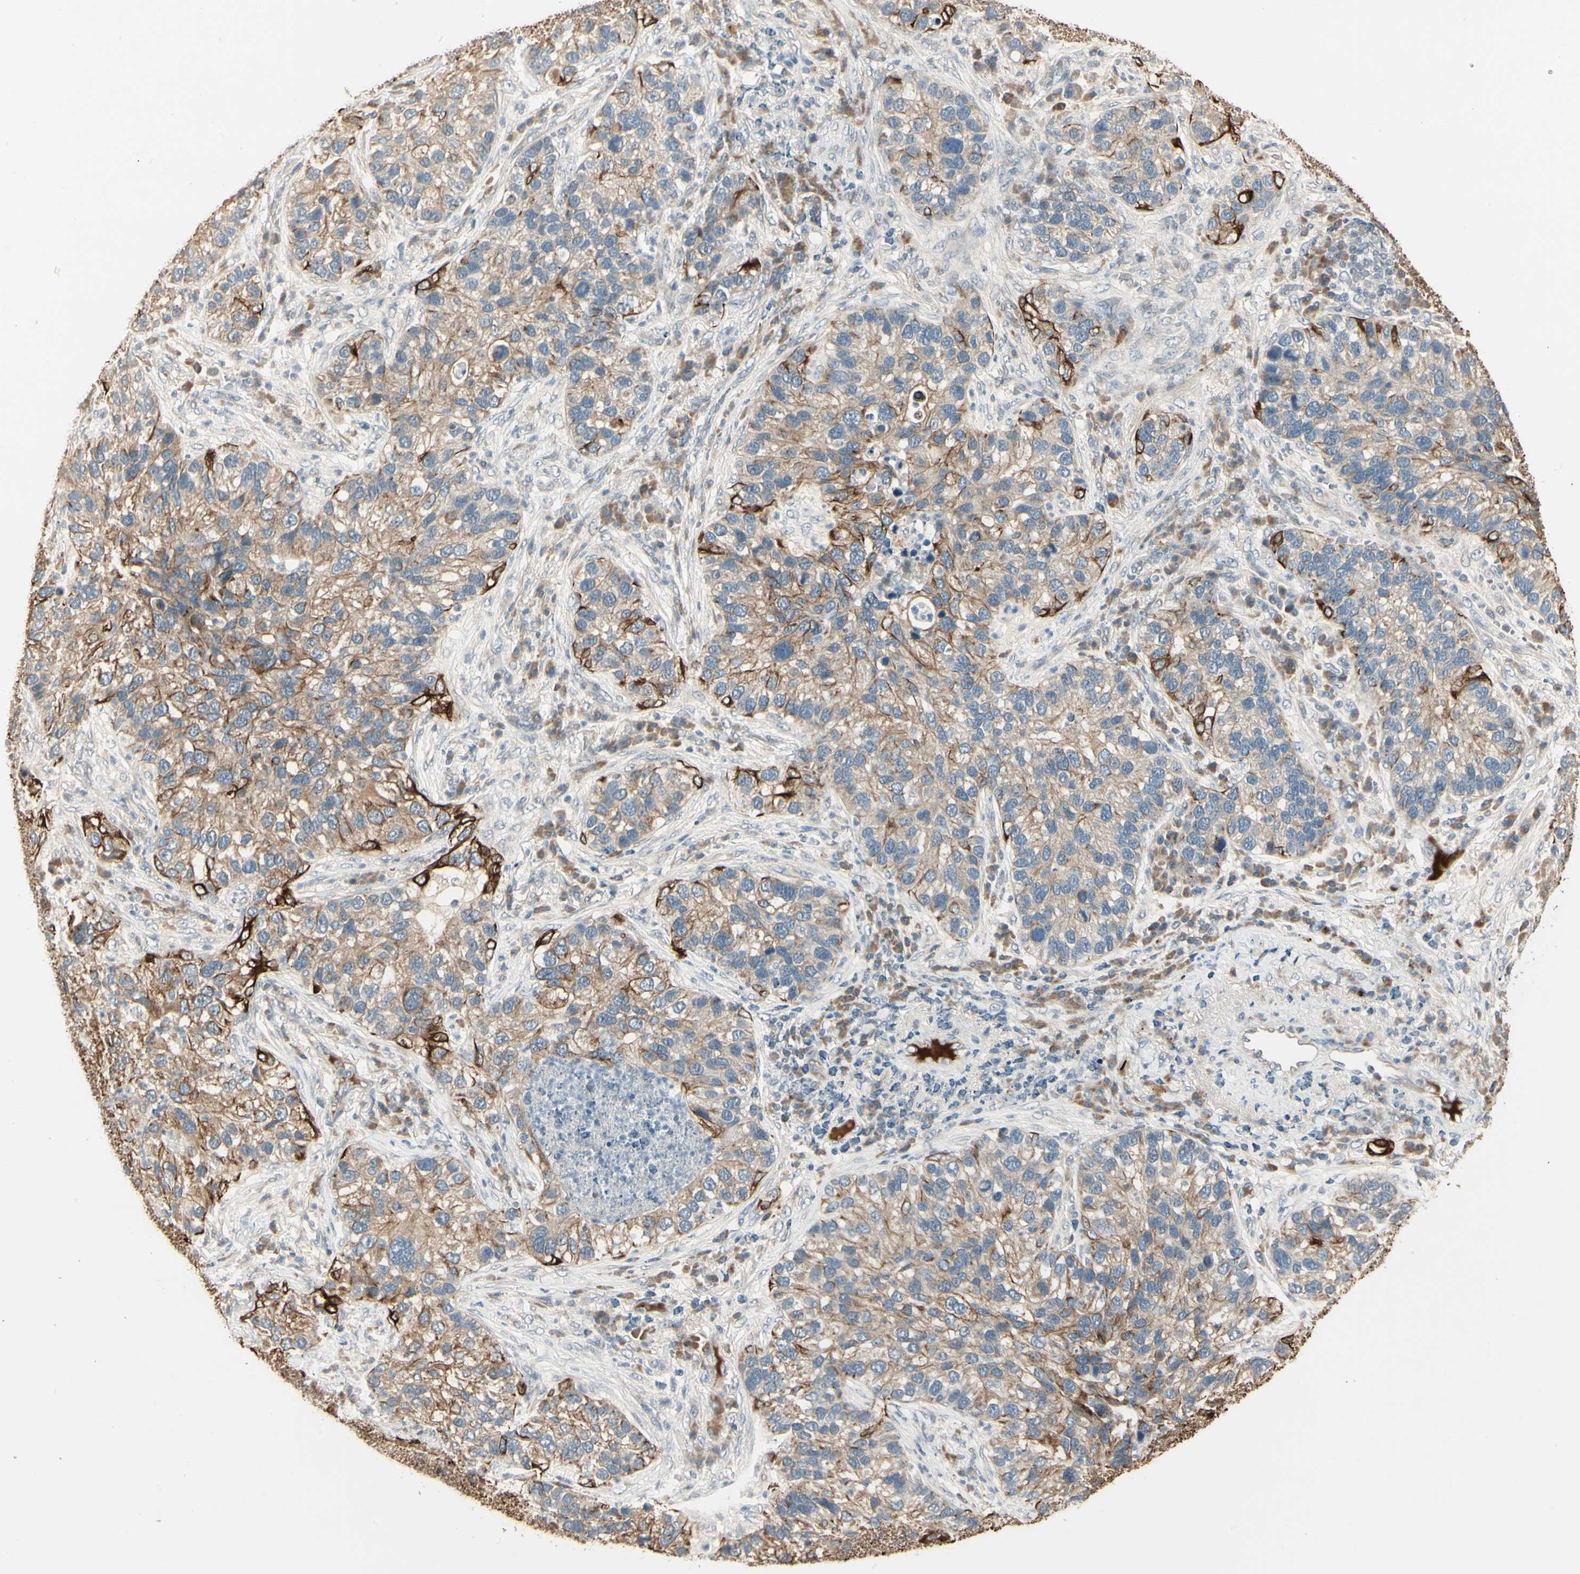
{"staining": {"intensity": "moderate", "quantity": ">75%", "location": "cytoplasmic/membranous"}, "tissue": "lung cancer", "cell_type": "Tumor cells", "image_type": "cancer", "snomed": [{"axis": "morphology", "description": "Adenocarcinoma, NOS"}, {"axis": "topography", "description": "Lung"}], "caption": "A high-resolution photomicrograph shows immunohistochemistry staining of adenocarcinoma (lung), which reveals moderate cytoplasmic/membranous positivity in about >75% of tumor cells. (Brightfield microscopy of DAB IHC at high magnification).", "gene": "SKIL", "patient": {"sex": "male", "age": 84}}